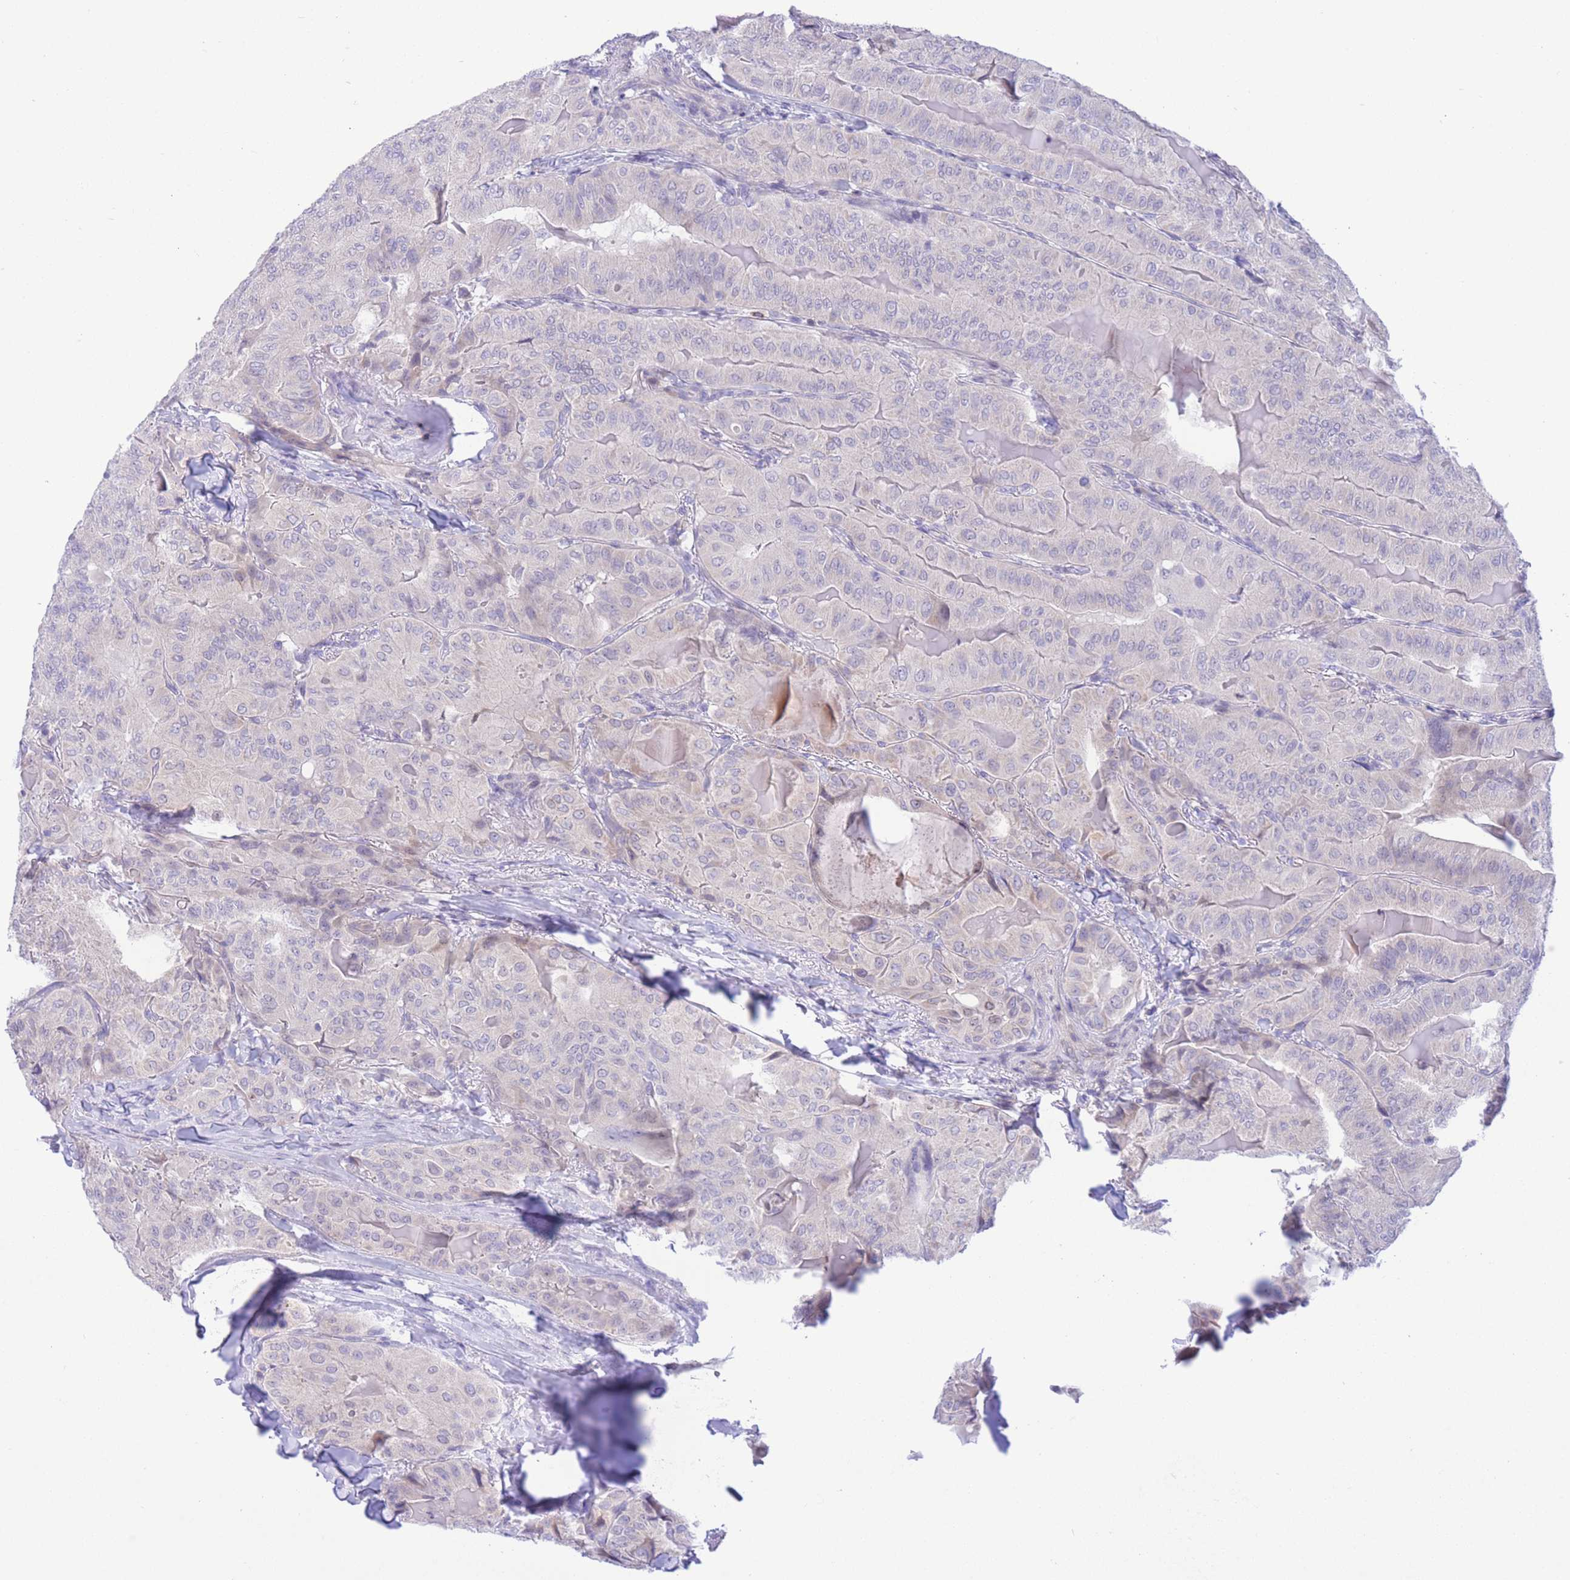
{"staining": {"intensity": "negative", "quantity": "none", "location": "none"}, "tissue": "thyroid cancer", "cell_type": "Tumor cells", "image_type": "cancer", "snomed": [{"axis": "morphology", "description": "Papillary adenocarcinoma, NOS"}, {"axis": "topography", "description": "Thyroid gland"}], "caption": "Tumor cells show no significant positivity in papillary adenocarcinoma (thyroid).", "gene": "RPL39L", "patient": {"sex": "female", "age": 68}}